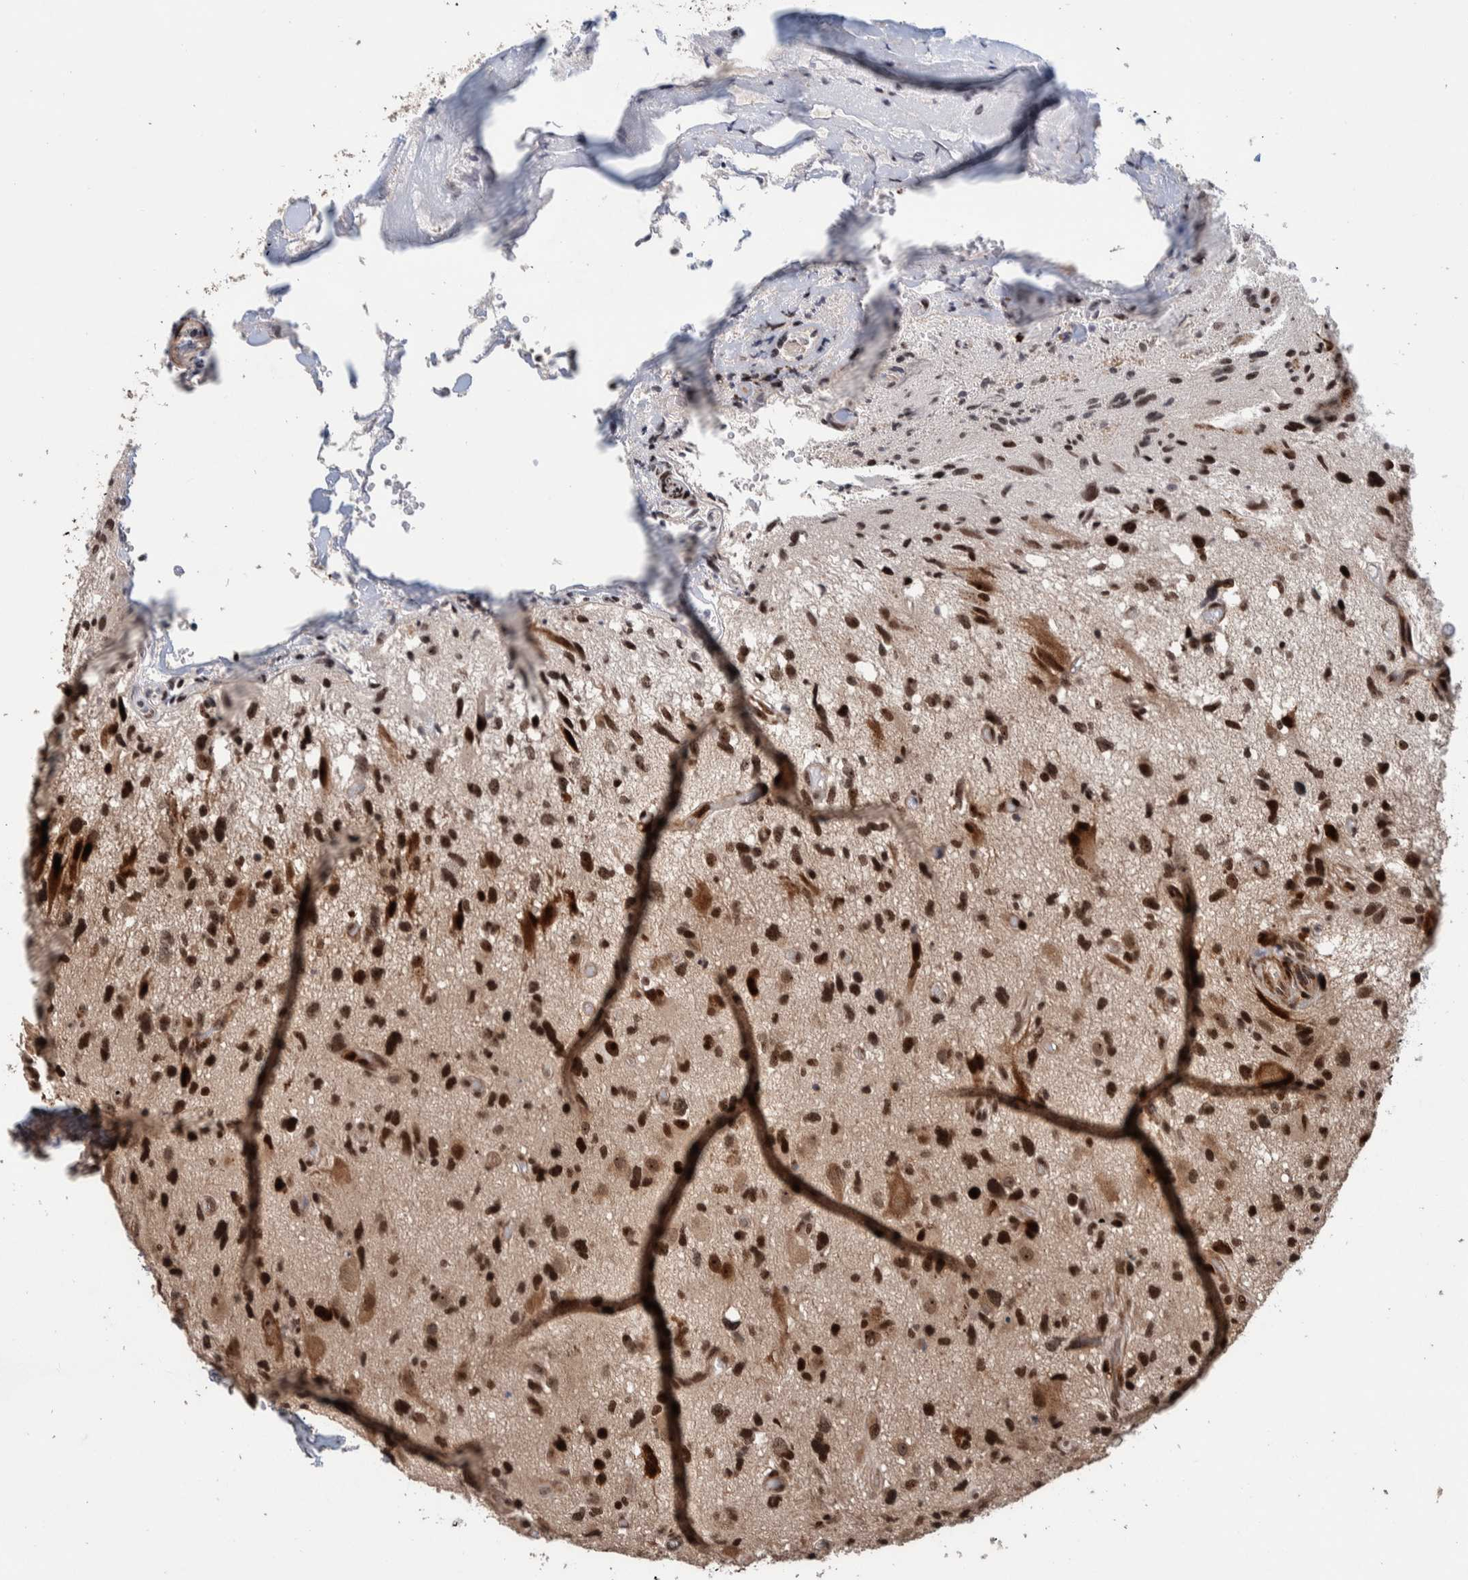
{"staining": {"intensity": "strong", "quantity": ">75%", "location": "nuclear"}, "tissue": "glioma", "cell_type": "Tumor cells", "image_type": "cancer", "snomed": [{"axis": "morphology", "description": "Glioma, malignant, High grade"}, {"axis": "topography", "description": "Brain"}], "caption": "Immunohistochemistry (IHC) photomicrograph of human malignant glioma (high-grade) stained for a protein (brown), which reveals high levels of strong nuclear positivity in approximately >75% of tumor cells.", "gene": "CHD4", "patient": {"sex": "male", "age": 33}}